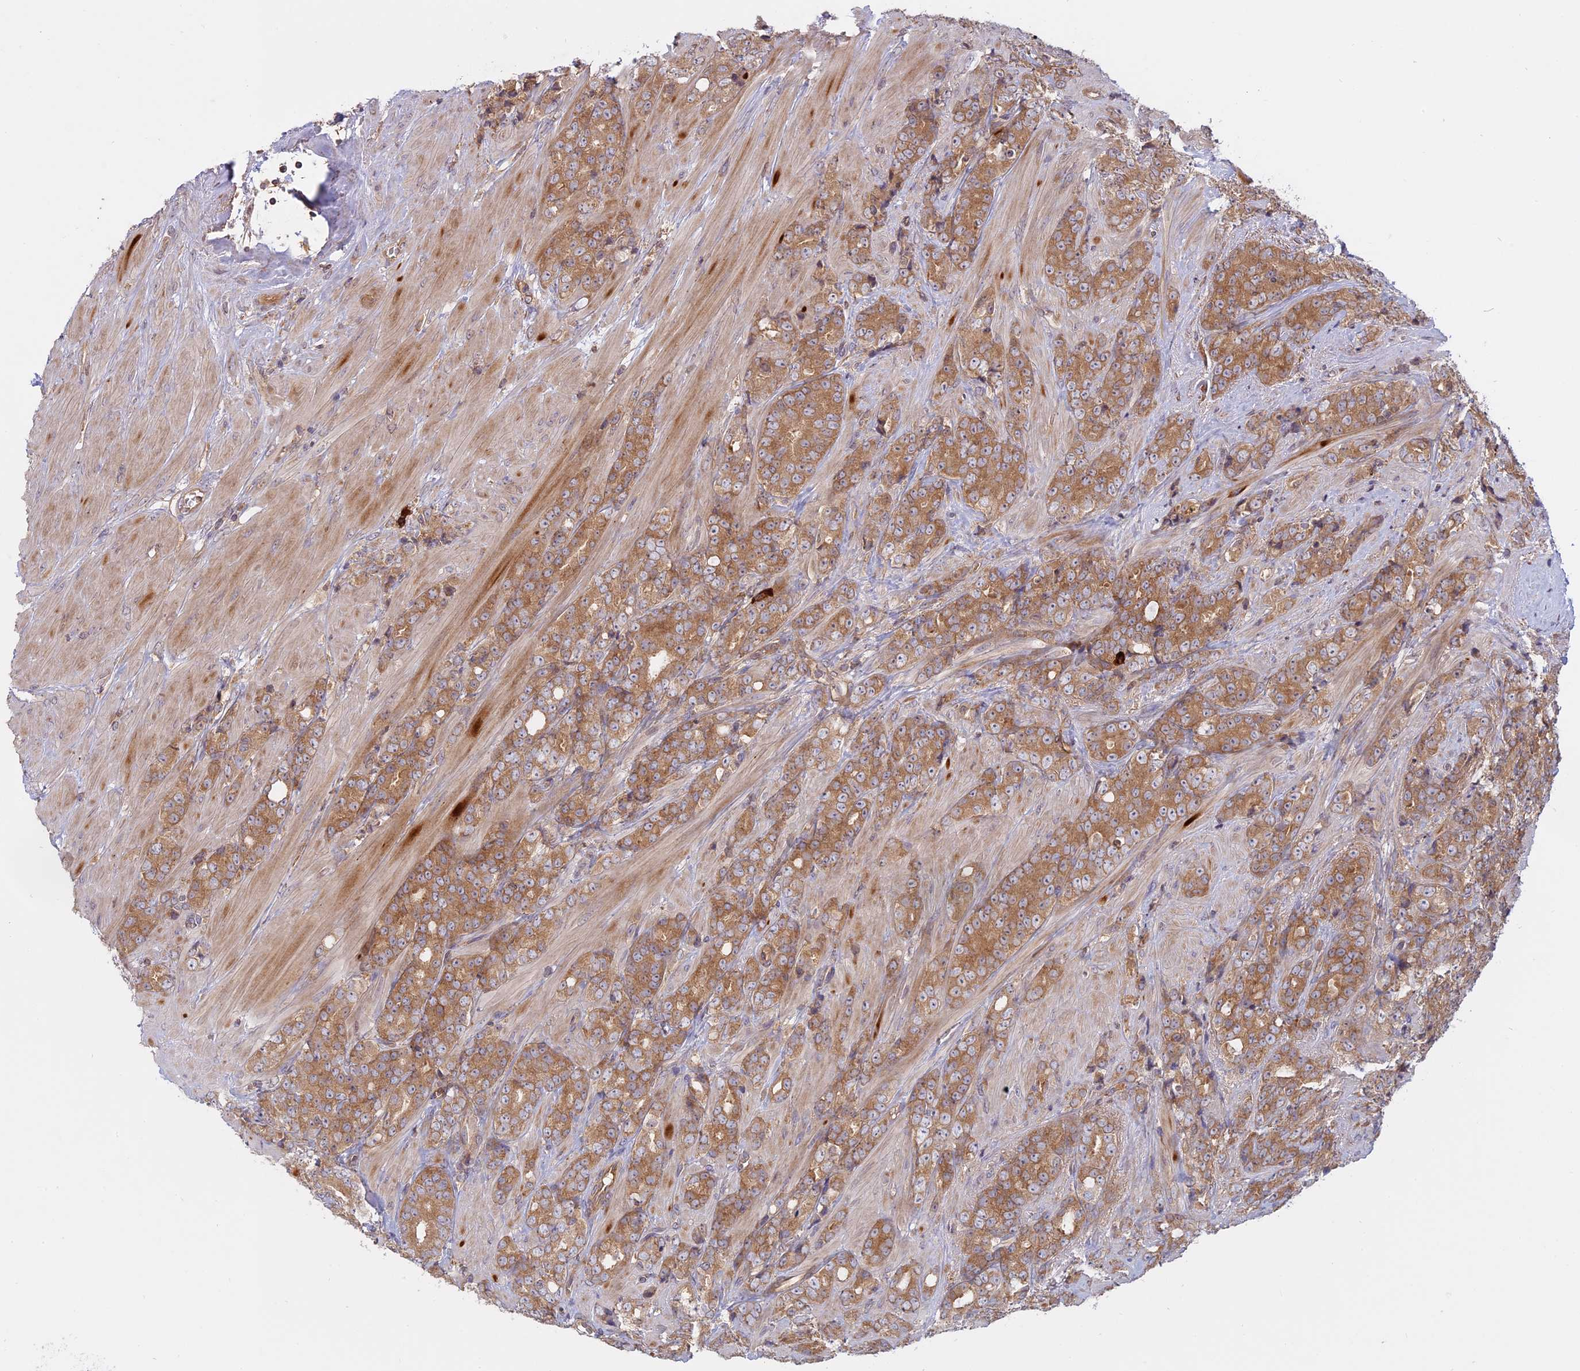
{"staining": {"intensity": "moderate", "quantity": ">75%", "location": "cytoplasmic/membranous"}, "tissue": "prostate cancer", "cell_type": "Tumor cells", "image_type": "cancer", "snomed": [{"axis": "morphology", "description": "Adenocarcinoma, High grade"}, {"axis": "topography", "description": "Prostate"}], "caption": "IHC micrograph of neoplastic tissue: human prostate cancer stained using immunohistochemistry exhibits medium levels of moderate protein expression localized specifically in the cytoplasmic/membranous of tumor cells, appearing as a cytoplasmic/membranous brown color.", "gene": "TMEM208", "patient": {"sex": "male", "age": 62}}